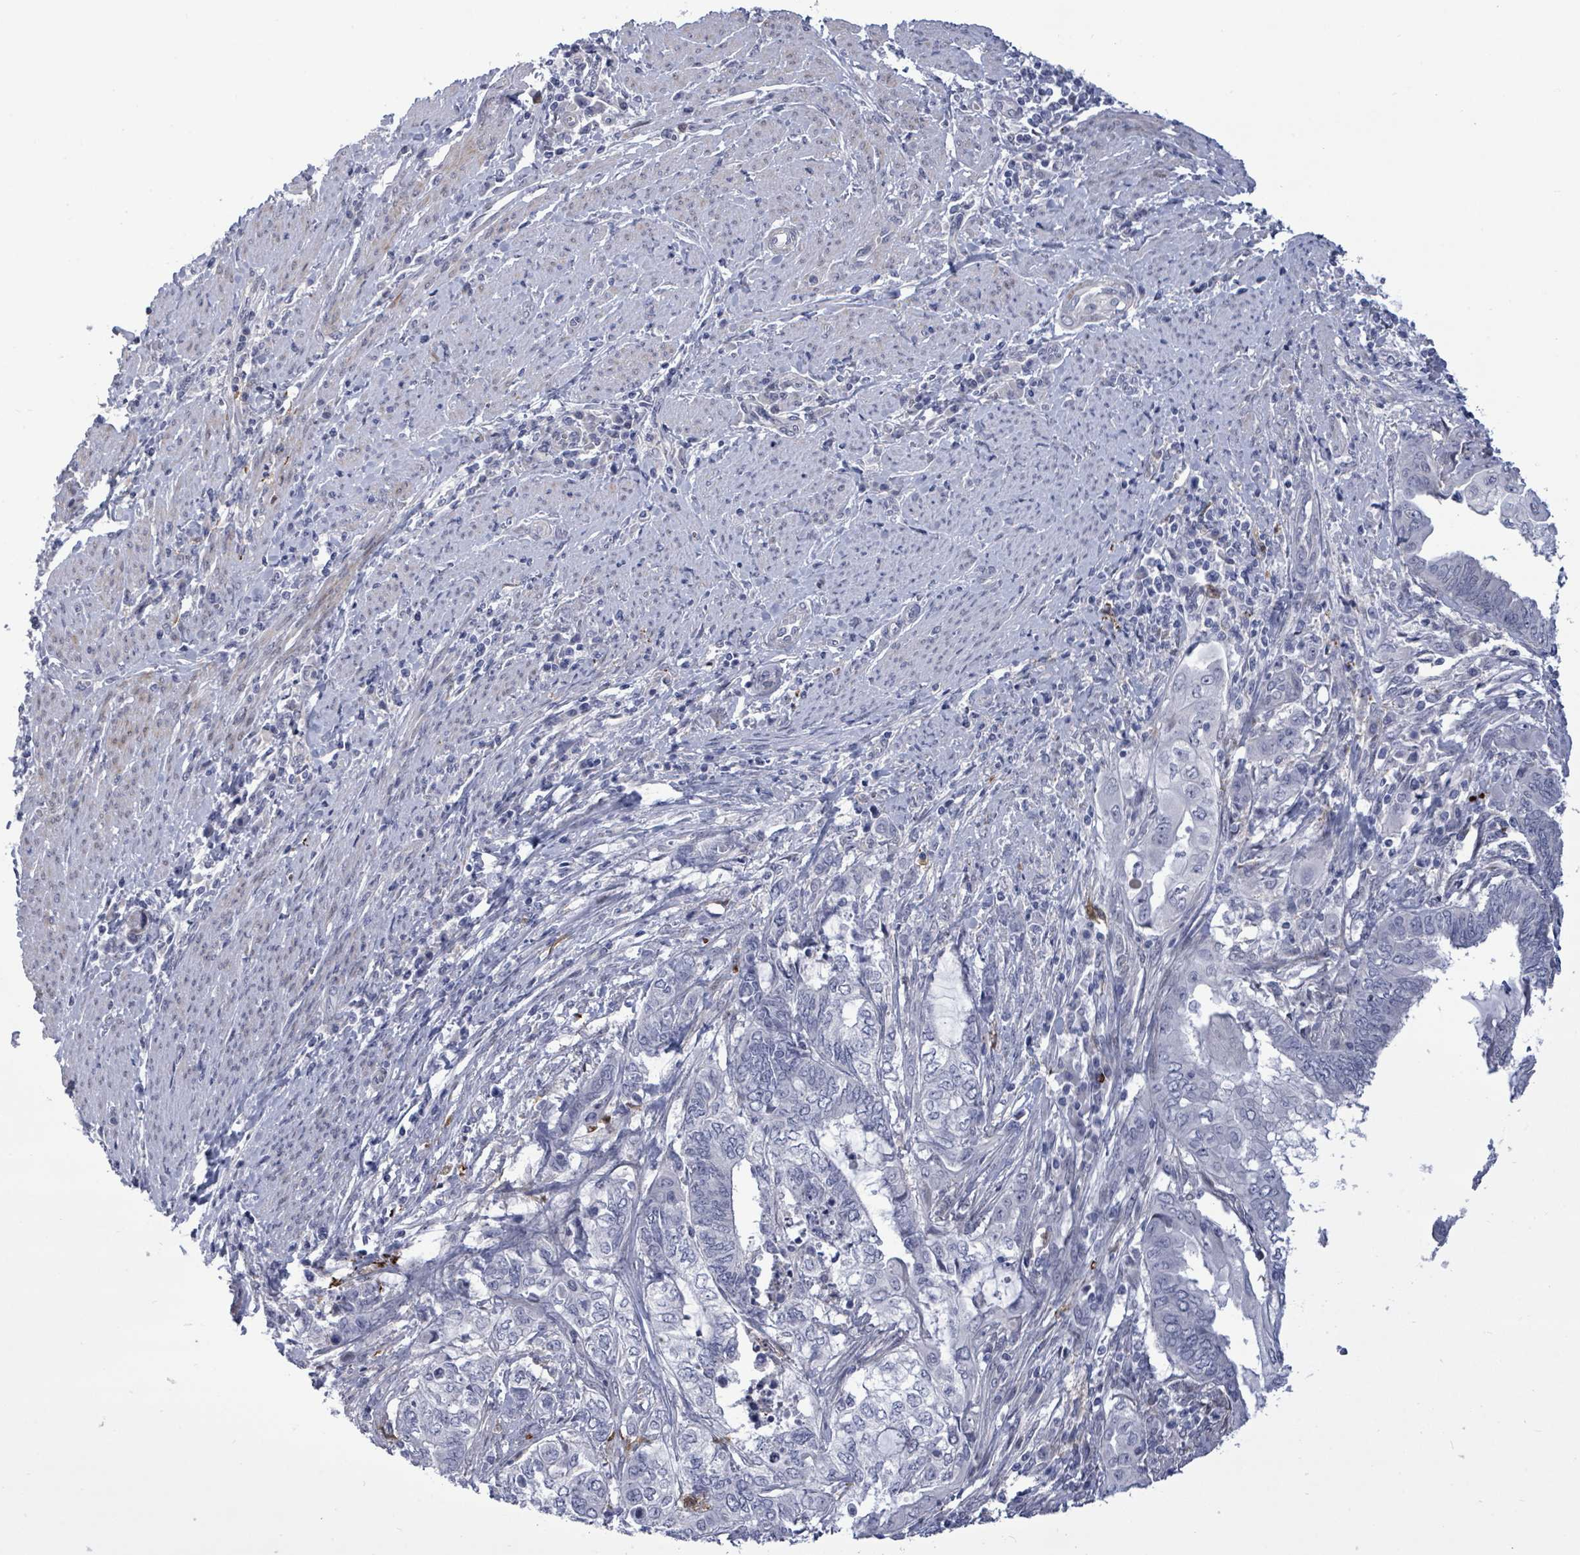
{"staining": {"intensity": "negative", "quantity": "none", "location": "none"}, "tissue": "endometrial cancer", "cell_type": "Tumor cells", "image_type": "cancer", "snomed": [{"axis": "morphology", "description": "Adenocarcinoma, NOS"}, {"axis": "topography", "description": "Uterus"}, {"axis": "topography", "description": "Endometrium"}], "caption": "DAB immunohistochemical staining of adenocarcinoma (endometrial) reveals no significant positivity in tumor cells.", "gene": "CT45A5", "patient": {"sex": "female", "age": 70}}